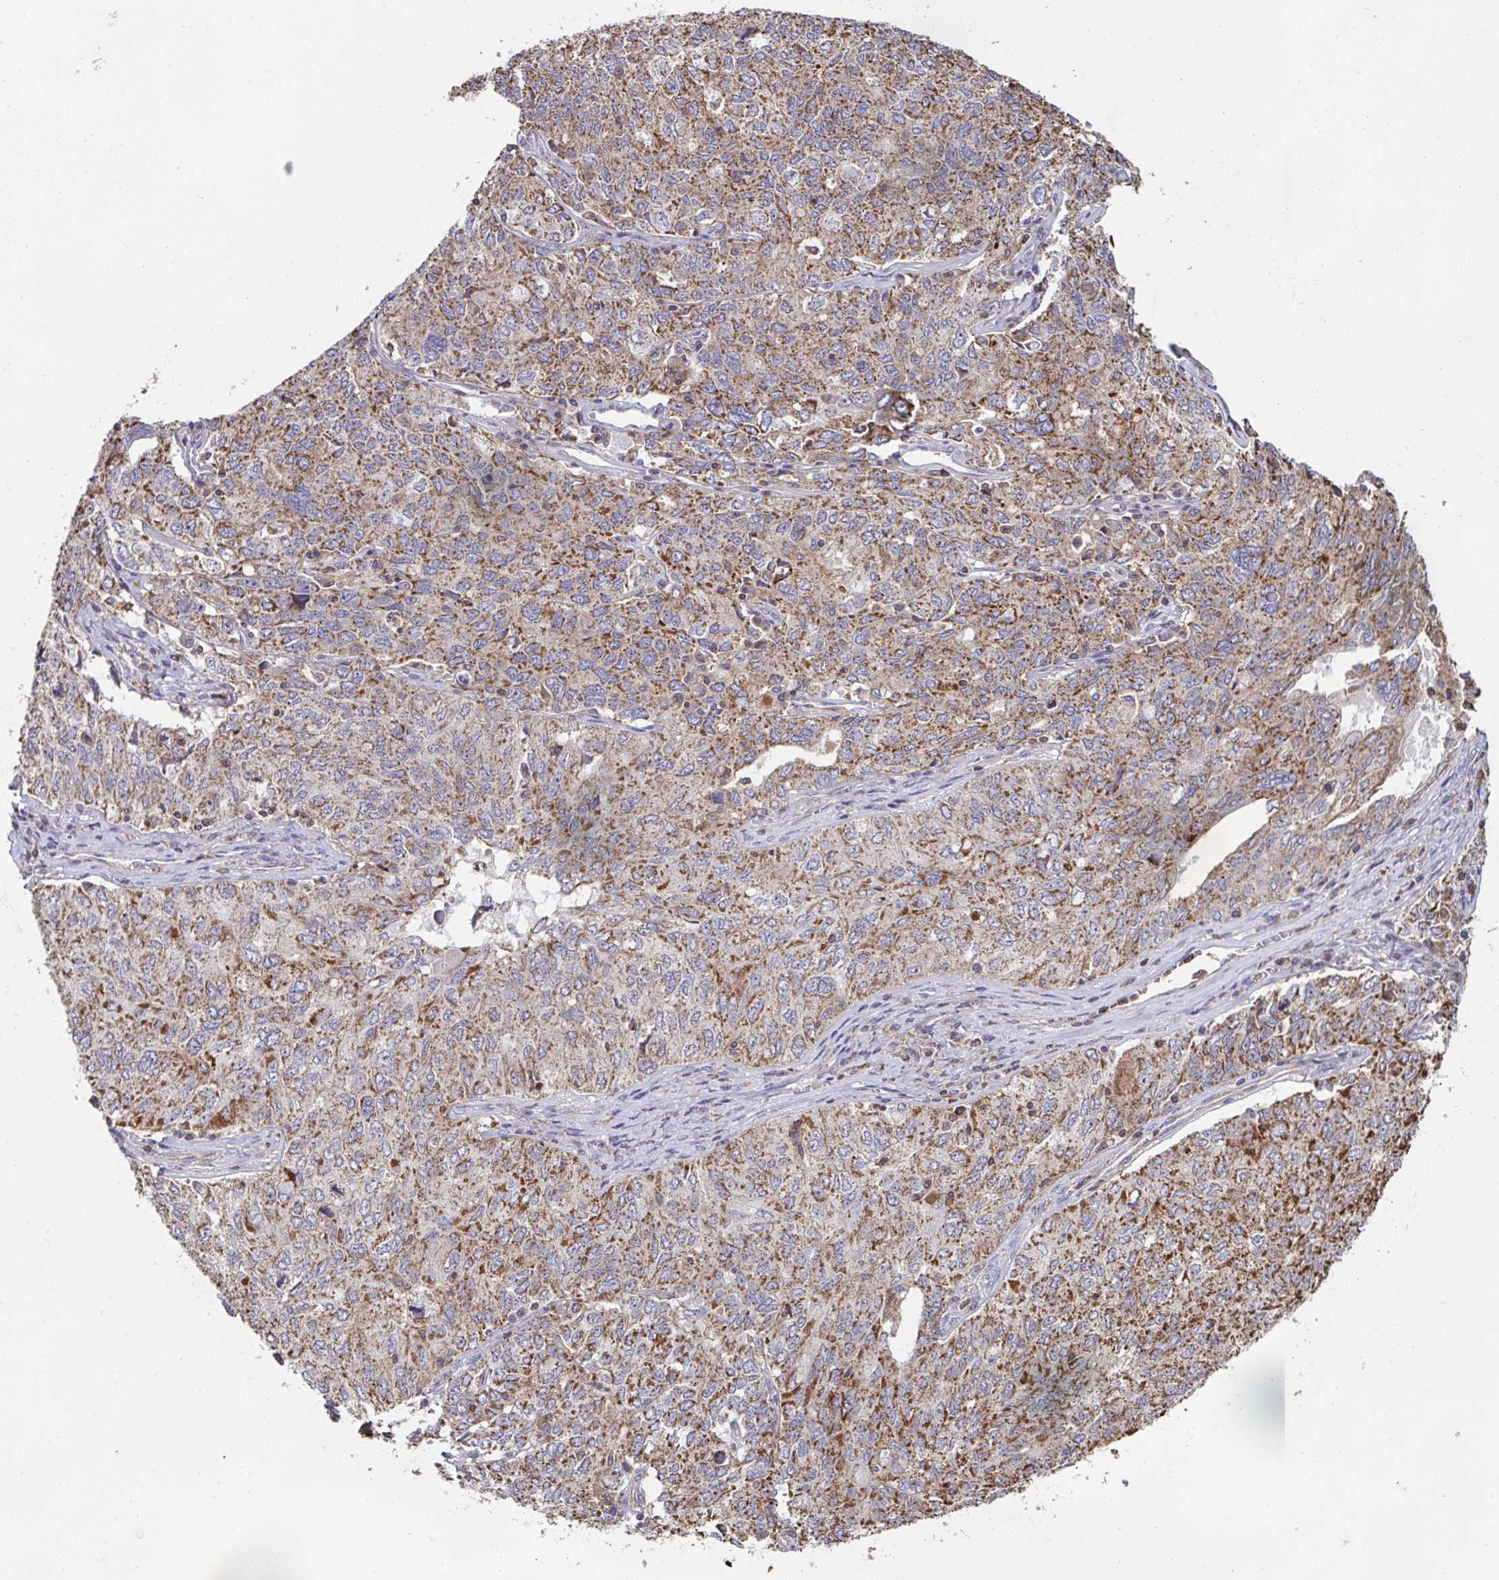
{"staining": {"intensity": "moderate", "quantity": ">75%", "location": "cytoplasmic/membranous"}, "tissue": "ovarian cancer", "cell_type": "Tumor cells", "image_type": "cancer", "snomed": [{"axis": "morphology", "description": "Carcinoma, endometroid"}, {"axis": "topography", "description": "Ovary"}], "caption": "Immunohistochemical staining of human endometroid carcinoma (ovarian) reveals medium levels of moderate cytoplasmic/membranous staining in approximately >75% of tumor cells.", "gene": "DZANK1", "patient": {"sex": "female", "age": 62}}